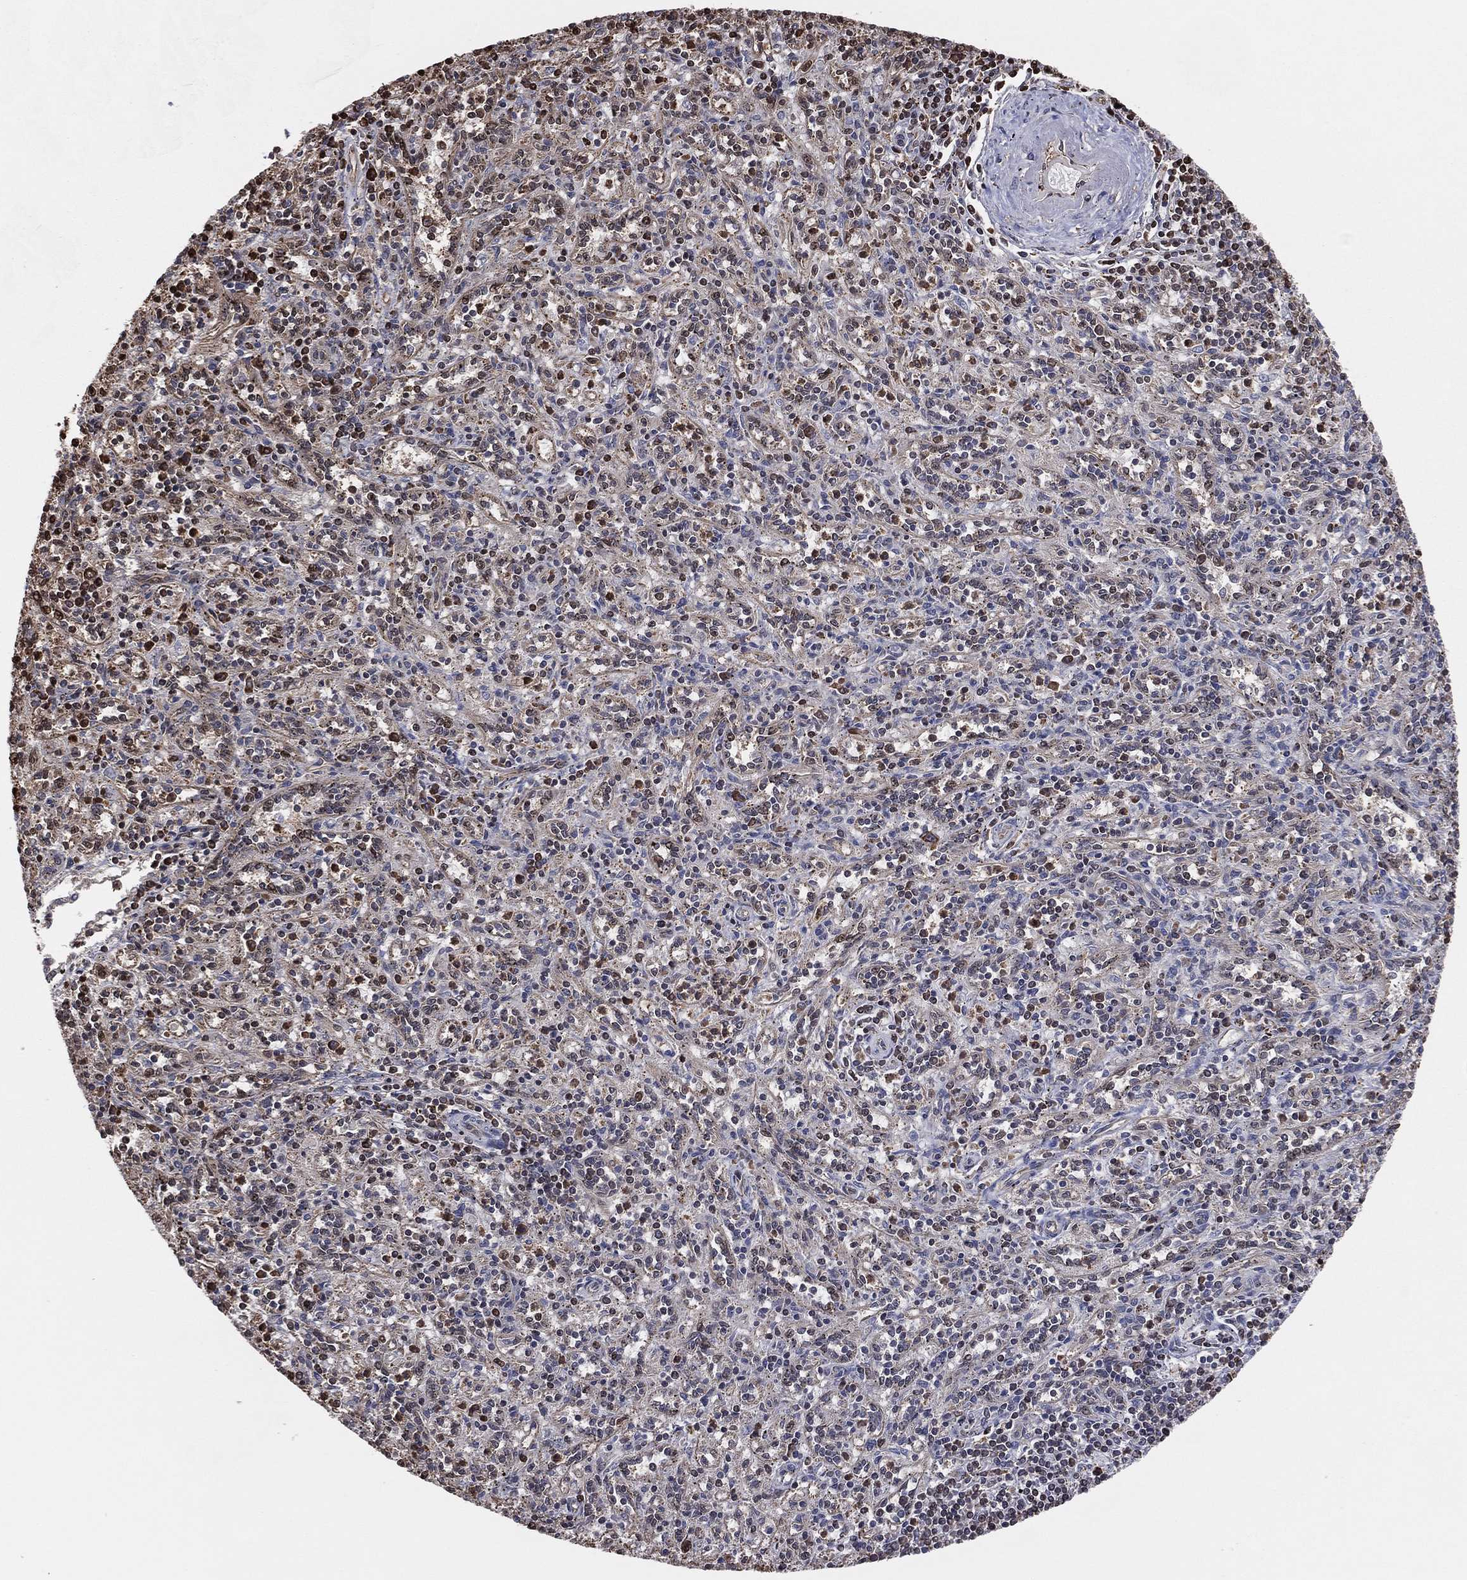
{"staining": {"intensity": "moderate", "quantity": "25%-75%", "location": "cytoplasmic/membranous,nuclear"}, "tissue": "spleen", "cell_type": "Cells in red pulp", "image_type": "normal", "snomed": [{"axis": "morphology", "description": "Normal tissue, NOS"}, {"axis": "topography", "description": "Spleen"}], "caption": "Protein expression analysis of benign human spleen reveals moderate cytoplasmic/membranous,nuclear positivity in about 25%-75% of cells in red pulp. (IHC, brightfield microscopy, high magnification).", "gene": "GAPDH", "patient": {"sex": "male", "age": 69}}